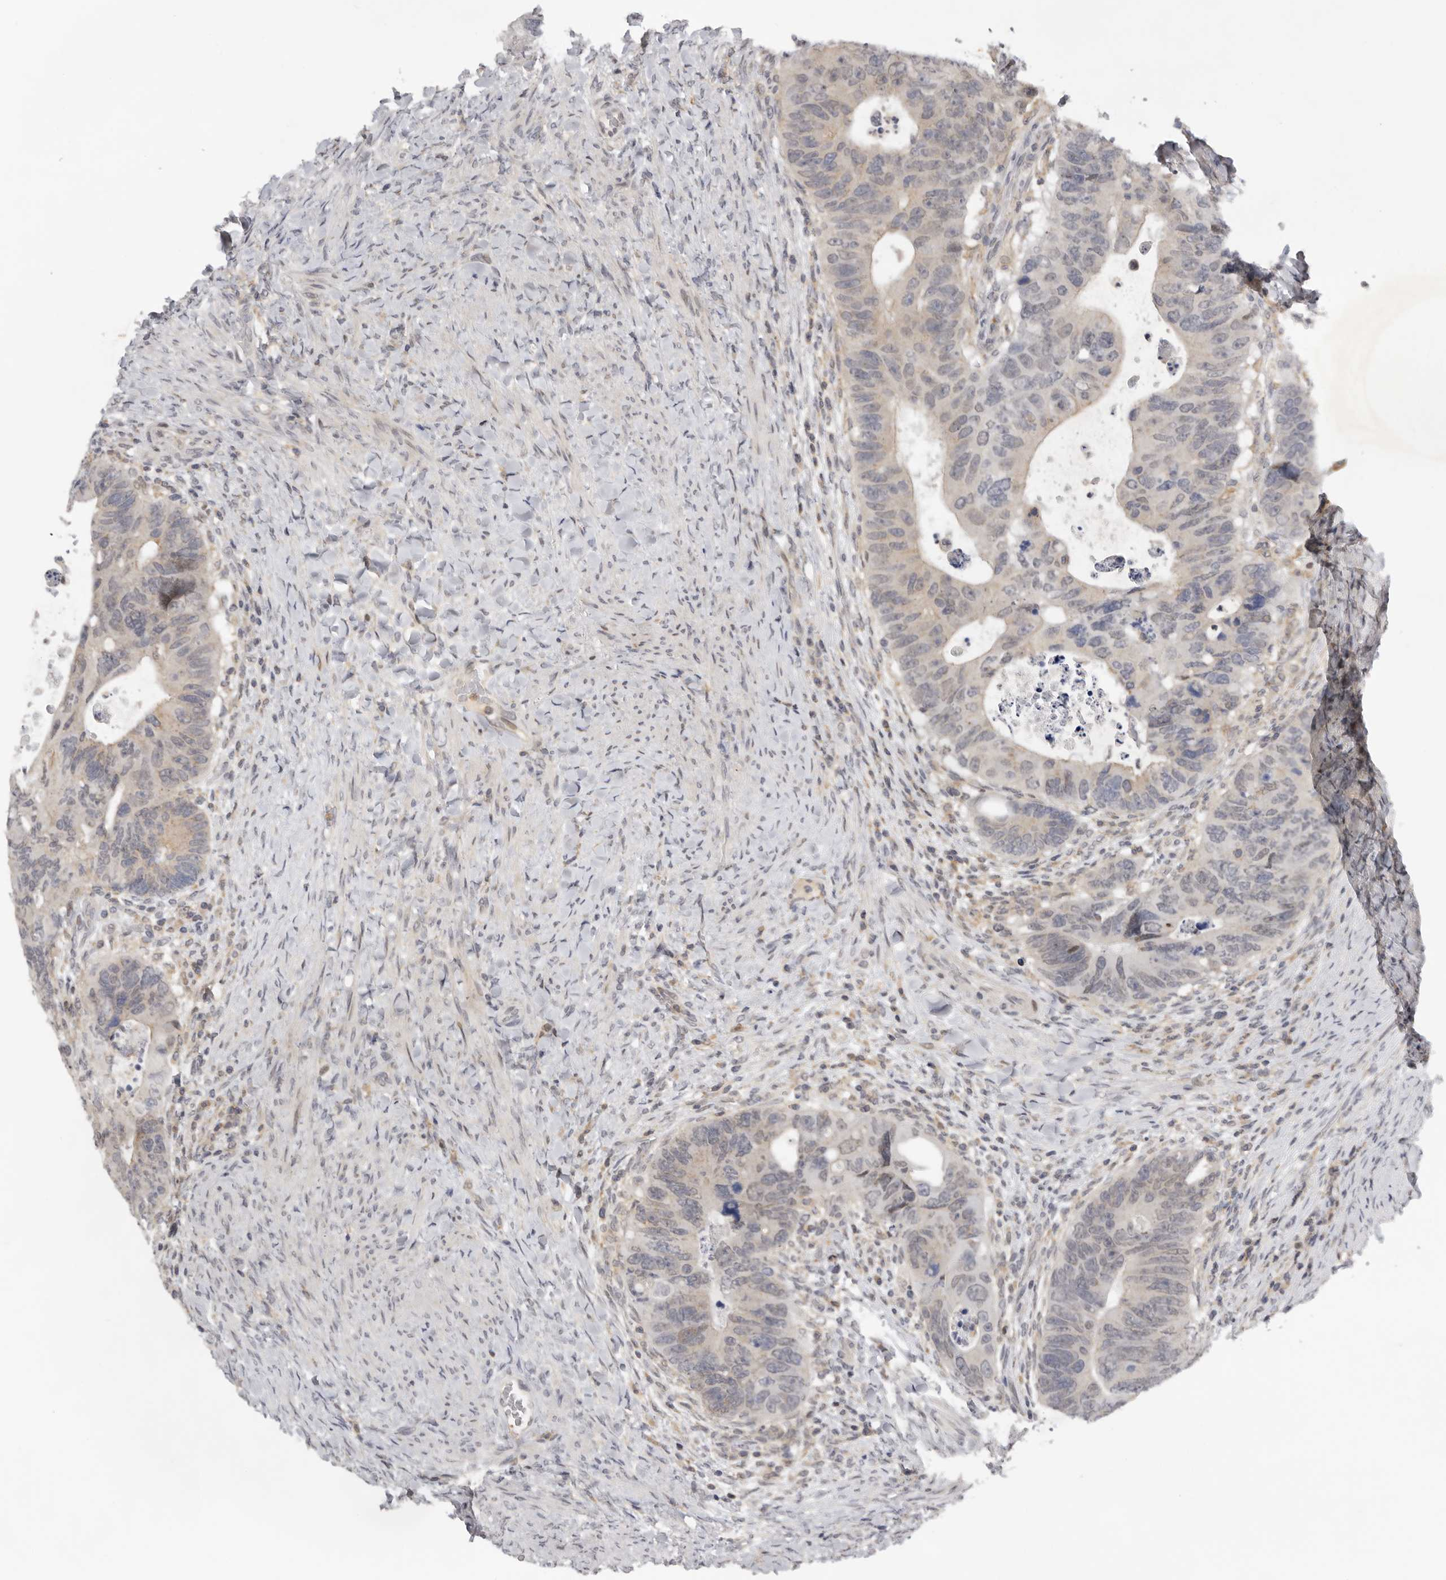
{"staining": {"intensity": "negative", "quantity": "none", "location": "none"}, "tissue": "colorectal cancer", "cell_type": "Tumor cells", "image_type": "cancer", "snomed": [{"axis": "morphology", "description": "Adenocarcinoma, NOS"}, {"axis": "topography", "description": "Rectum"}], "caption": "Immunohistochemistry (IHC) of adenocarcinoma (colorectal) shows no expression in tumor cells. (Stains: DAB (3,3'-diaminobenzidine) immunohistochemistry (IHC) with hematoxylin counter stain, Microscopy: brightfield microscopy at high magnification).", "gene": "KIF2B", "patient": {"sex": "male", "age": 59}}